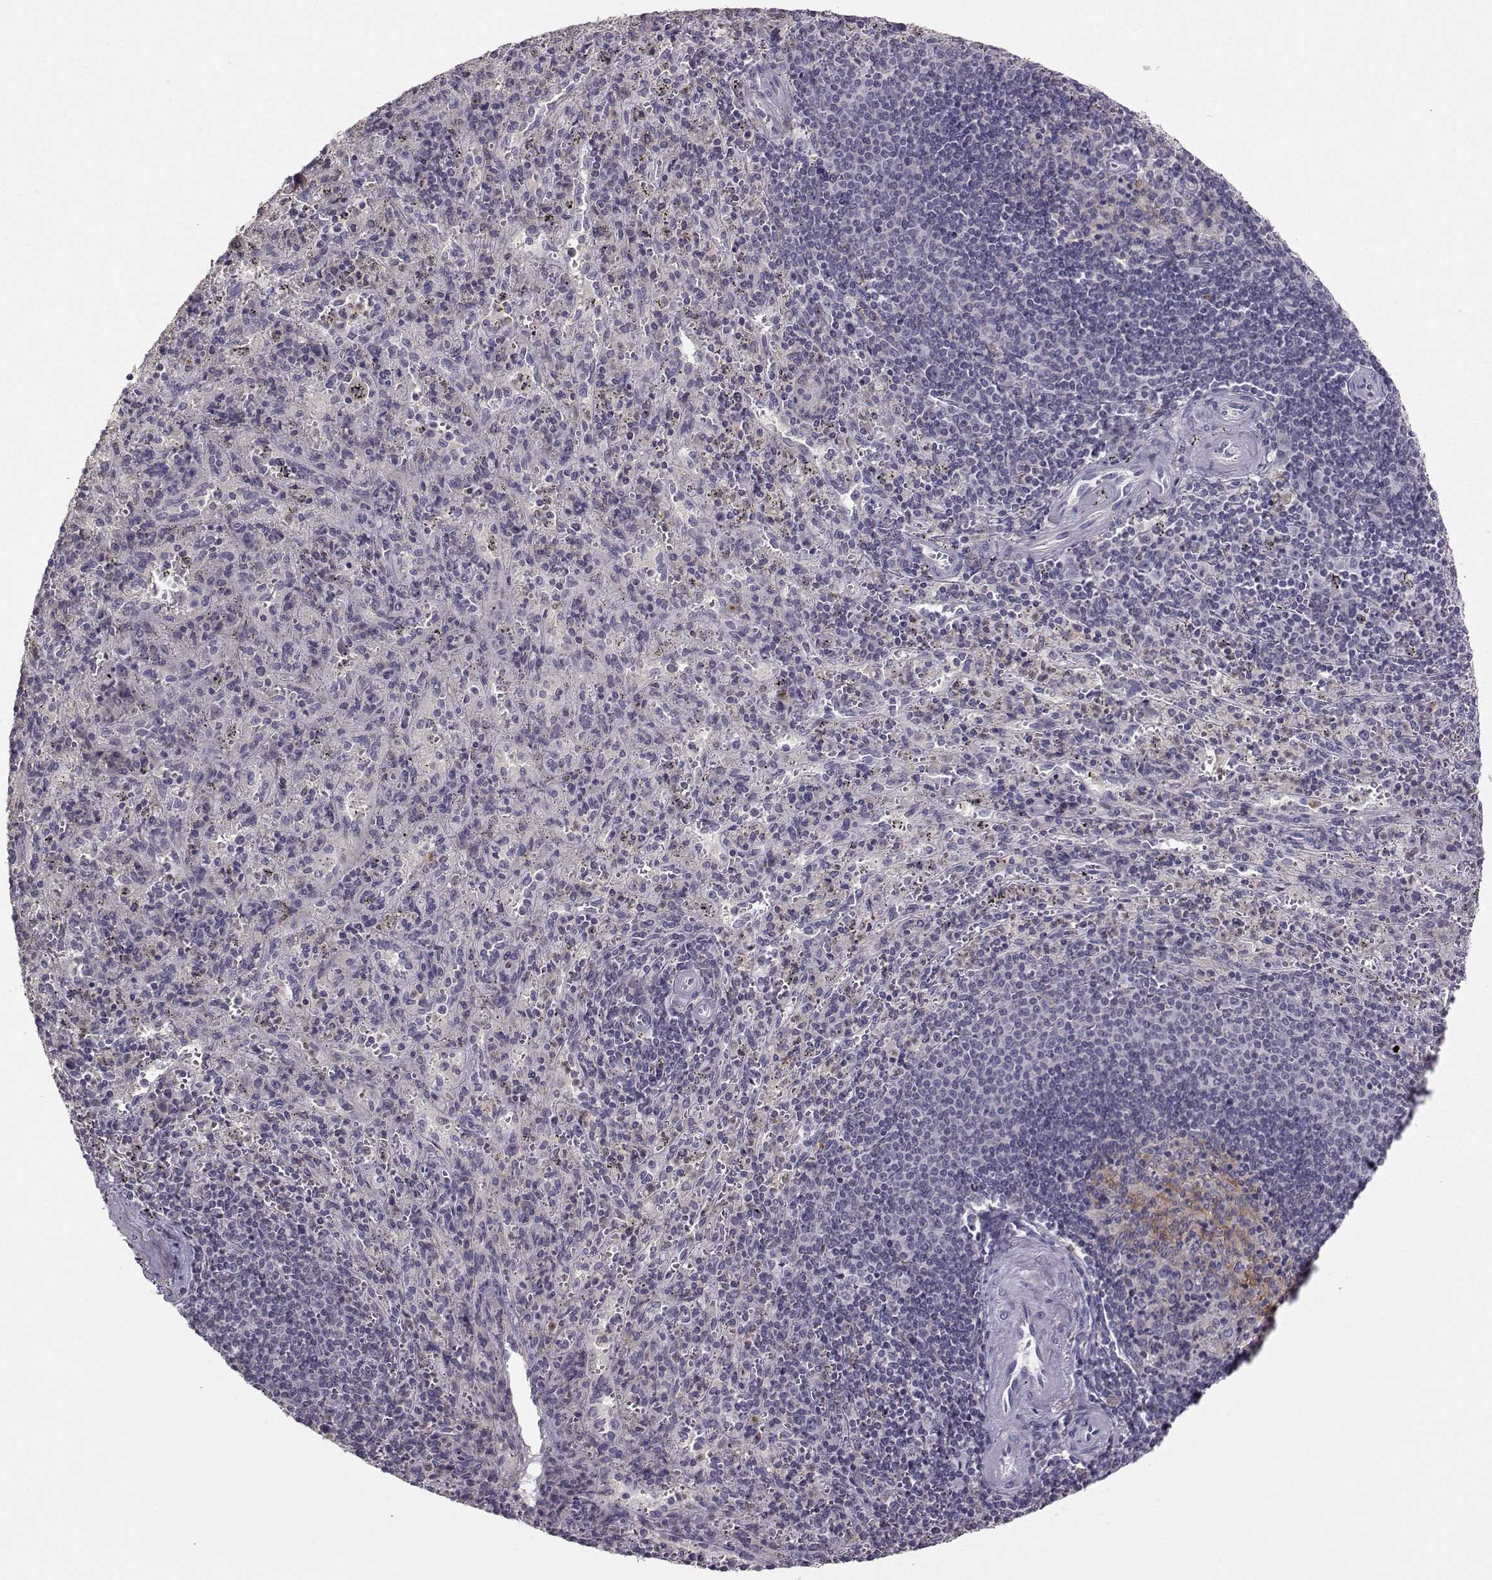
{"staining": {"intensity": "negative", "quantity": "none", "location": "none"}, "tissue": "spleen", "cell_type": "Cells in red pulp", "image_type": "normal", "snomed": [{"axis": "morphology", "description": "Normal tissue, NOS"}, {"axis": "topography", "description": "Spleen"}], "caption": "This is a image of immunohistochemistry staining of benign spleen, which shows no expression in cells in red pulp.", "gene": "FCAMR", "patient": {"sex": "male", "age": 57}}